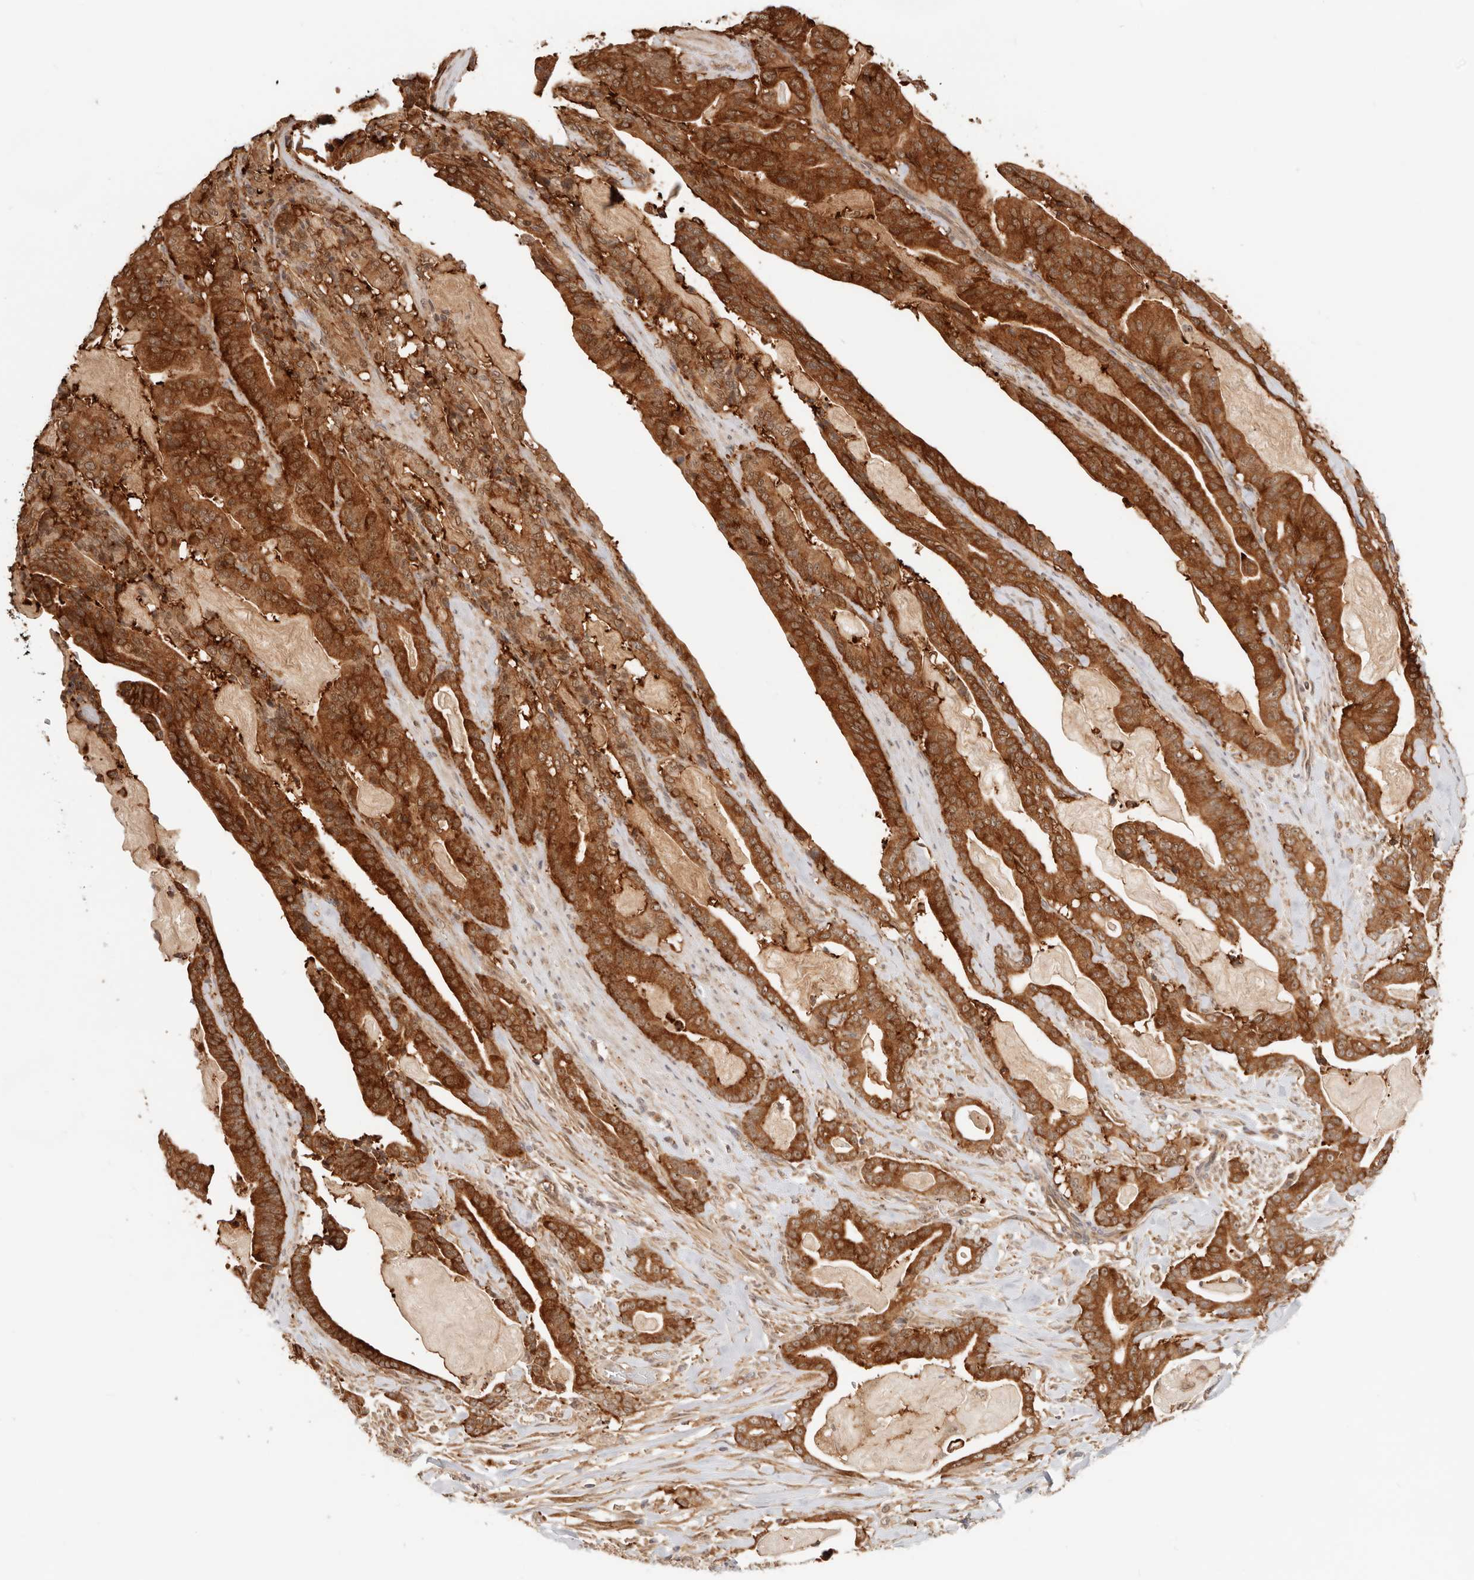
{"staining": {"intensity": "strong", "quantity": ">75%", "location": "cytoplasmic/membranous,nuclear"}, "tissue": "pancreatic cancer", "cell_type": "Tumor cells", "image_type": "cancer", "snomed": [{"axis": "morphology", "description": "Adenocarcinoma, NOS"}, {"axis": "topography", "description": "Pancreas"}], "caption": "A histopathology image showing strong cytoplasmic/membranous and nuclear expression in about >75% of tumor cells in pancreatic adenocarcinoma, as visualized by brown immunohistochemical staining.", "gene": "HEXD", "patient": {"sex": "male", "age": 63}}